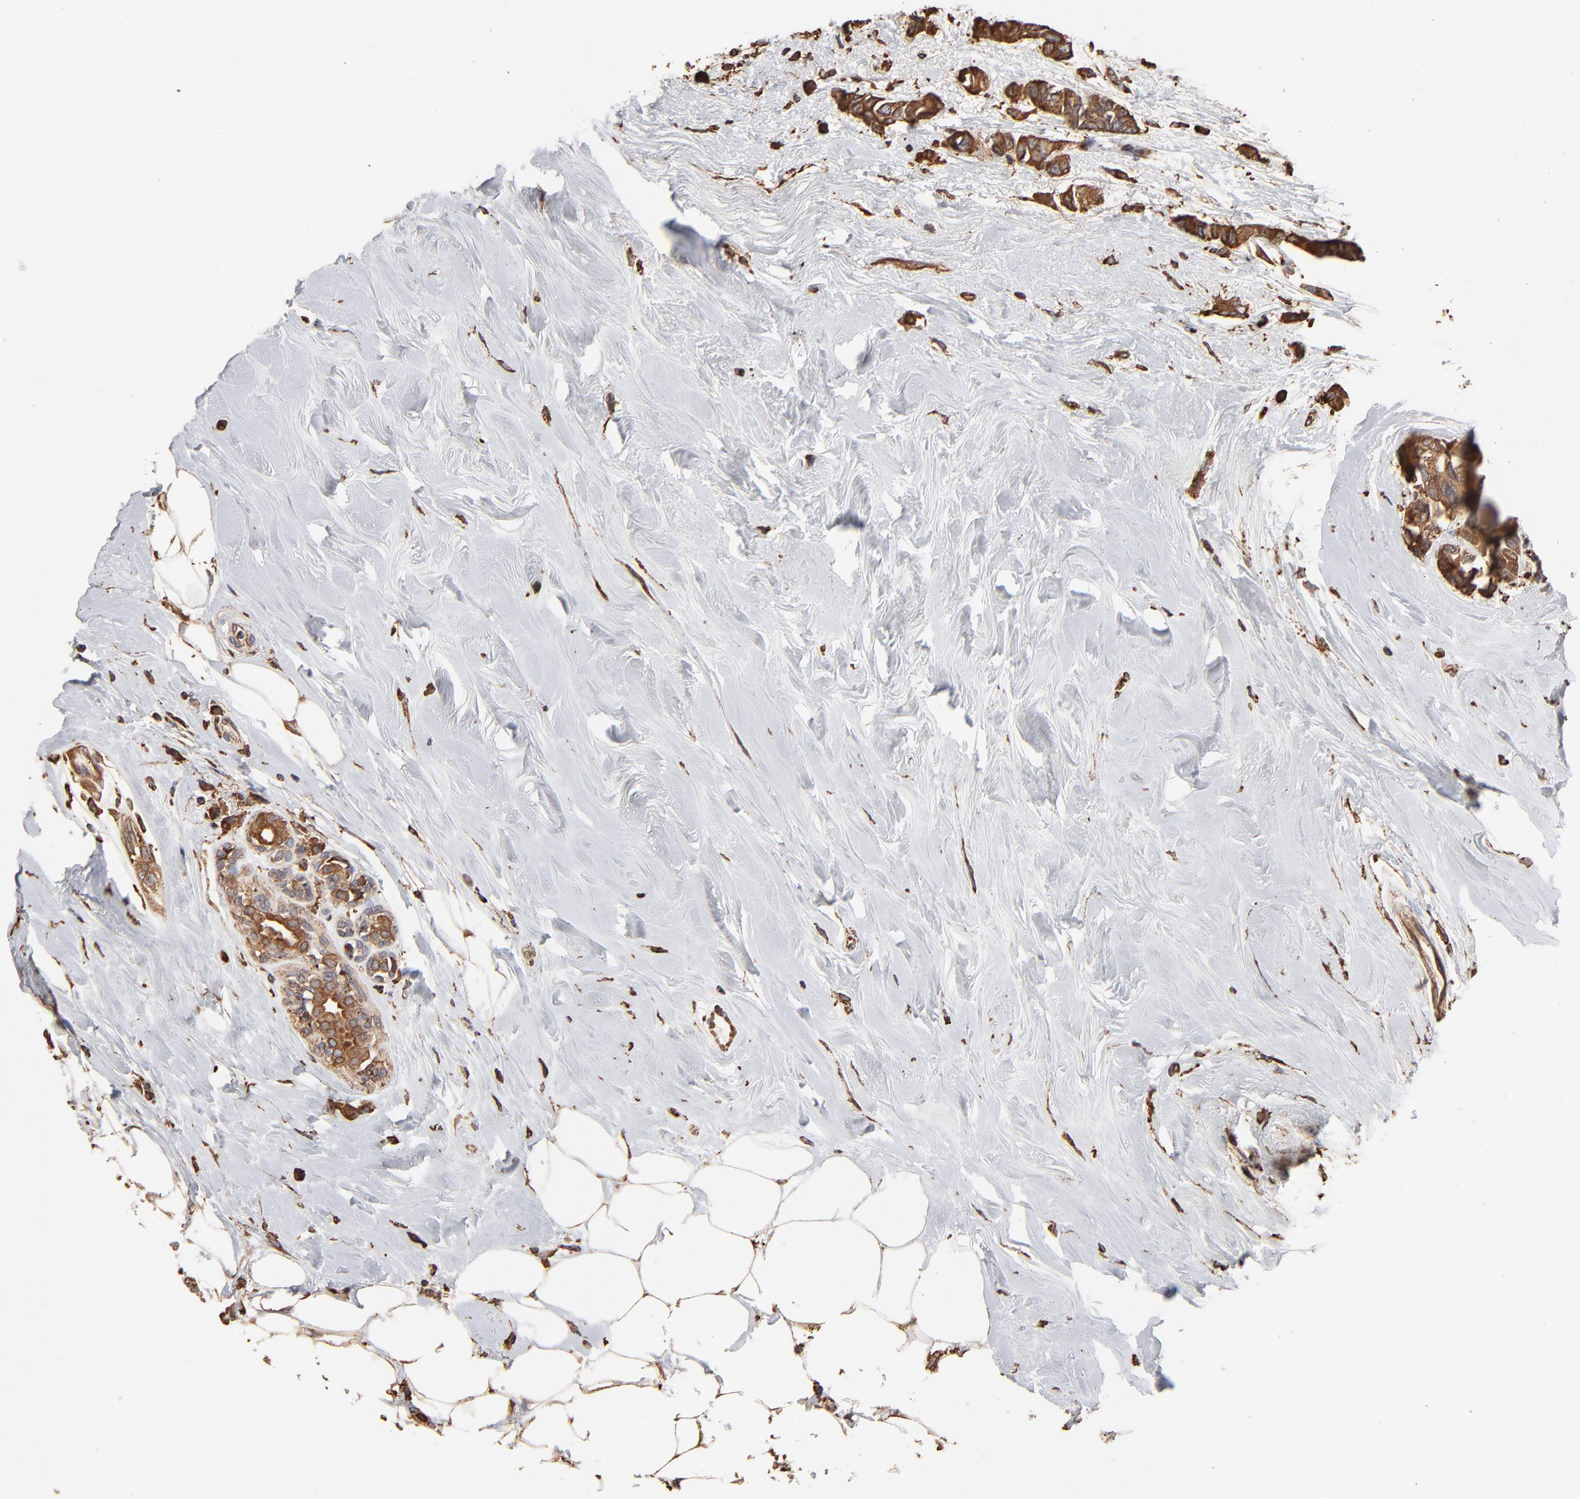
{"staining": {"intensity": "moderate", "quantity": ">75%", "location": "cytoplasmic/membranous"}, "tissue": "breast cancer", "cell_type": "Tumor cells", "image_type": "cancer", "snomed": [{"axis": "morphology", "description": "Duct carcinoma"}, {"axis": "topography", "description": "Breast"}], "caption": "DAB immunohistochemical staining of human breast cancer (infiltrating ductal carcinoma) displays moderate cytoplasmic/membranous protein expression in about >75% of tumor cells.", "gene": "PDIA3", "patient": {"sex": "female", "age": 51}}